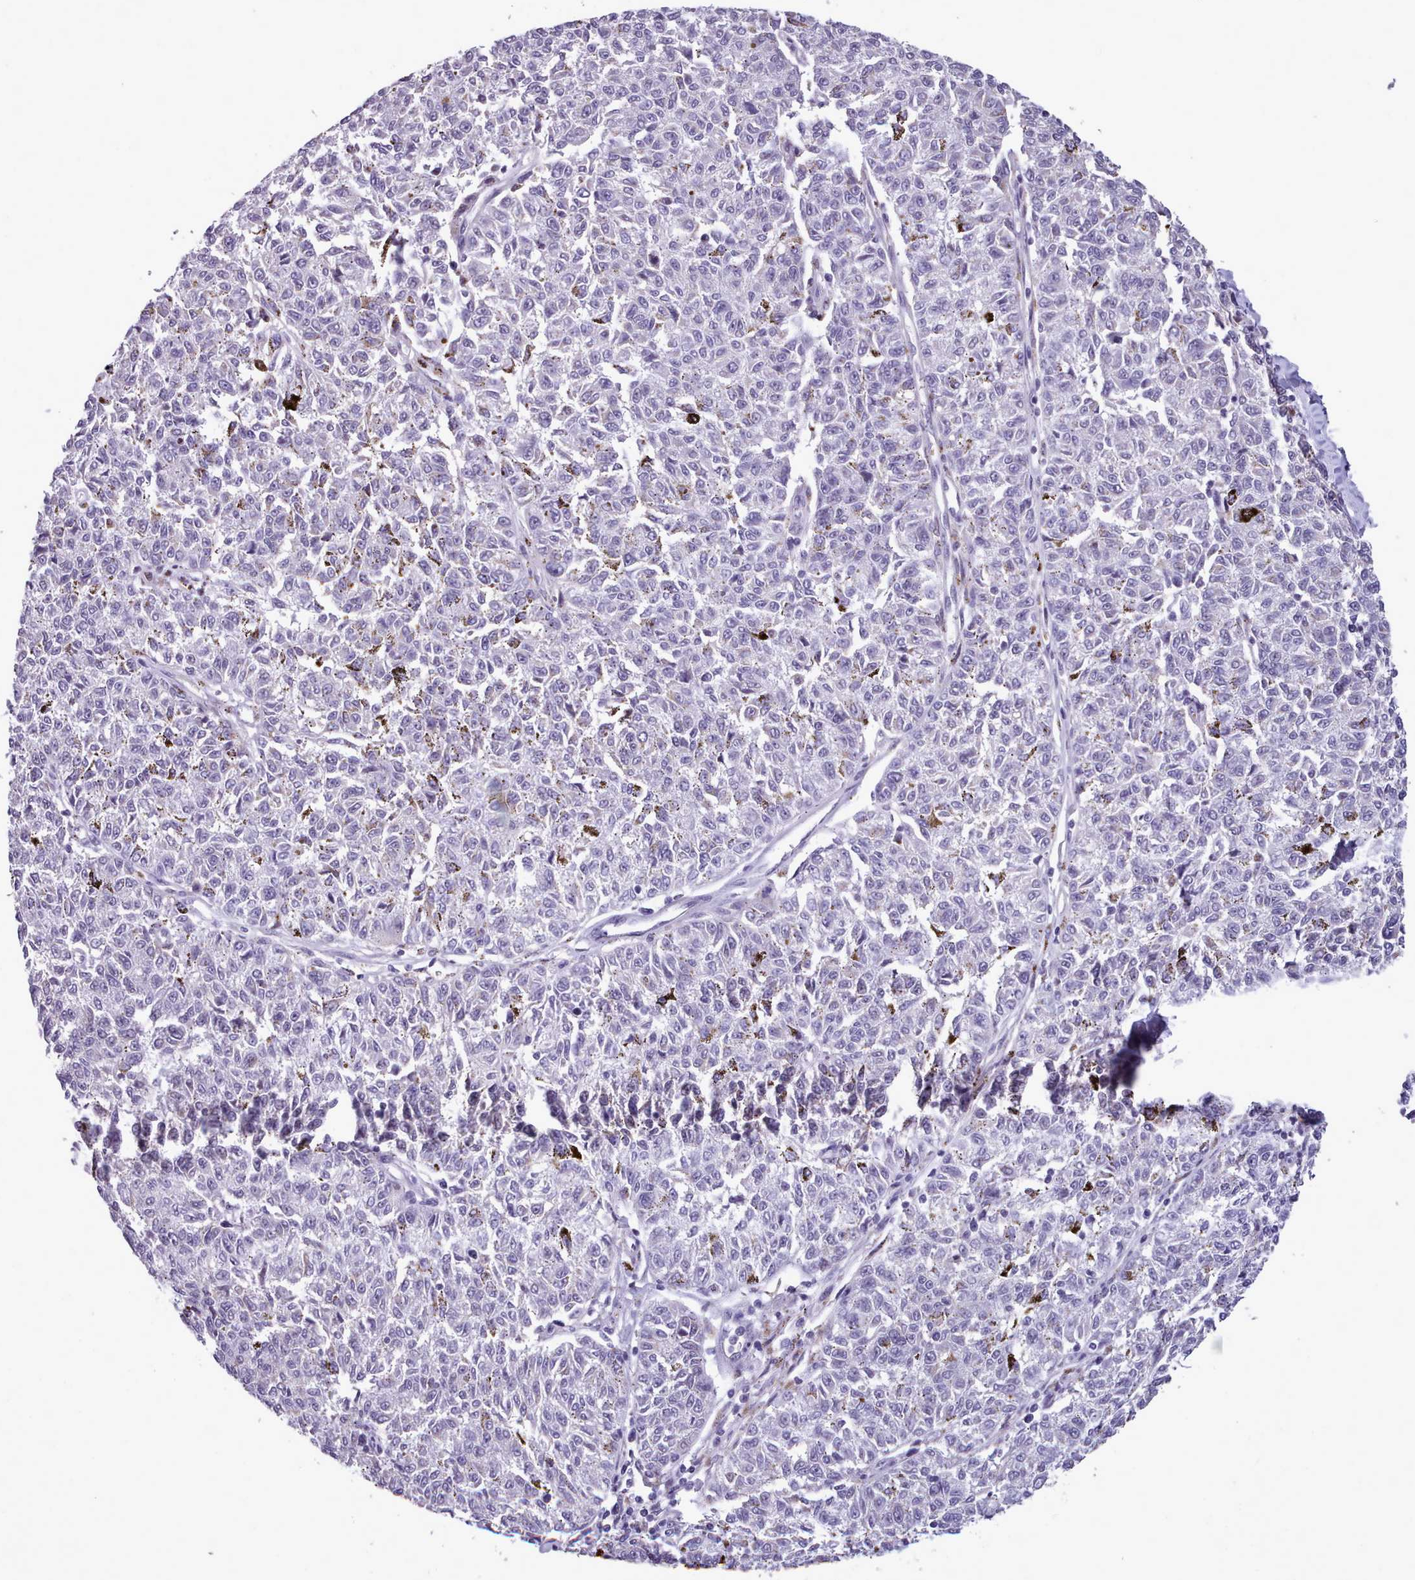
{"staining": {"intensity": "negative", "quantity": "none", "location": "none"}, "tissue": "melanoma", "cell_type": "Tumor cells", "image_type": "cancer", "snomed": [{"axis": "morphology", "description": "Malignant melanoma, NOS"}, {"axis": "topography", "description": "Skin"}], "caption": "Micrograph shows no significant protein expression in tumor cells of melanoma.", "gene": "KCTD16", "patient": {"sex": "female", "age": 72}}